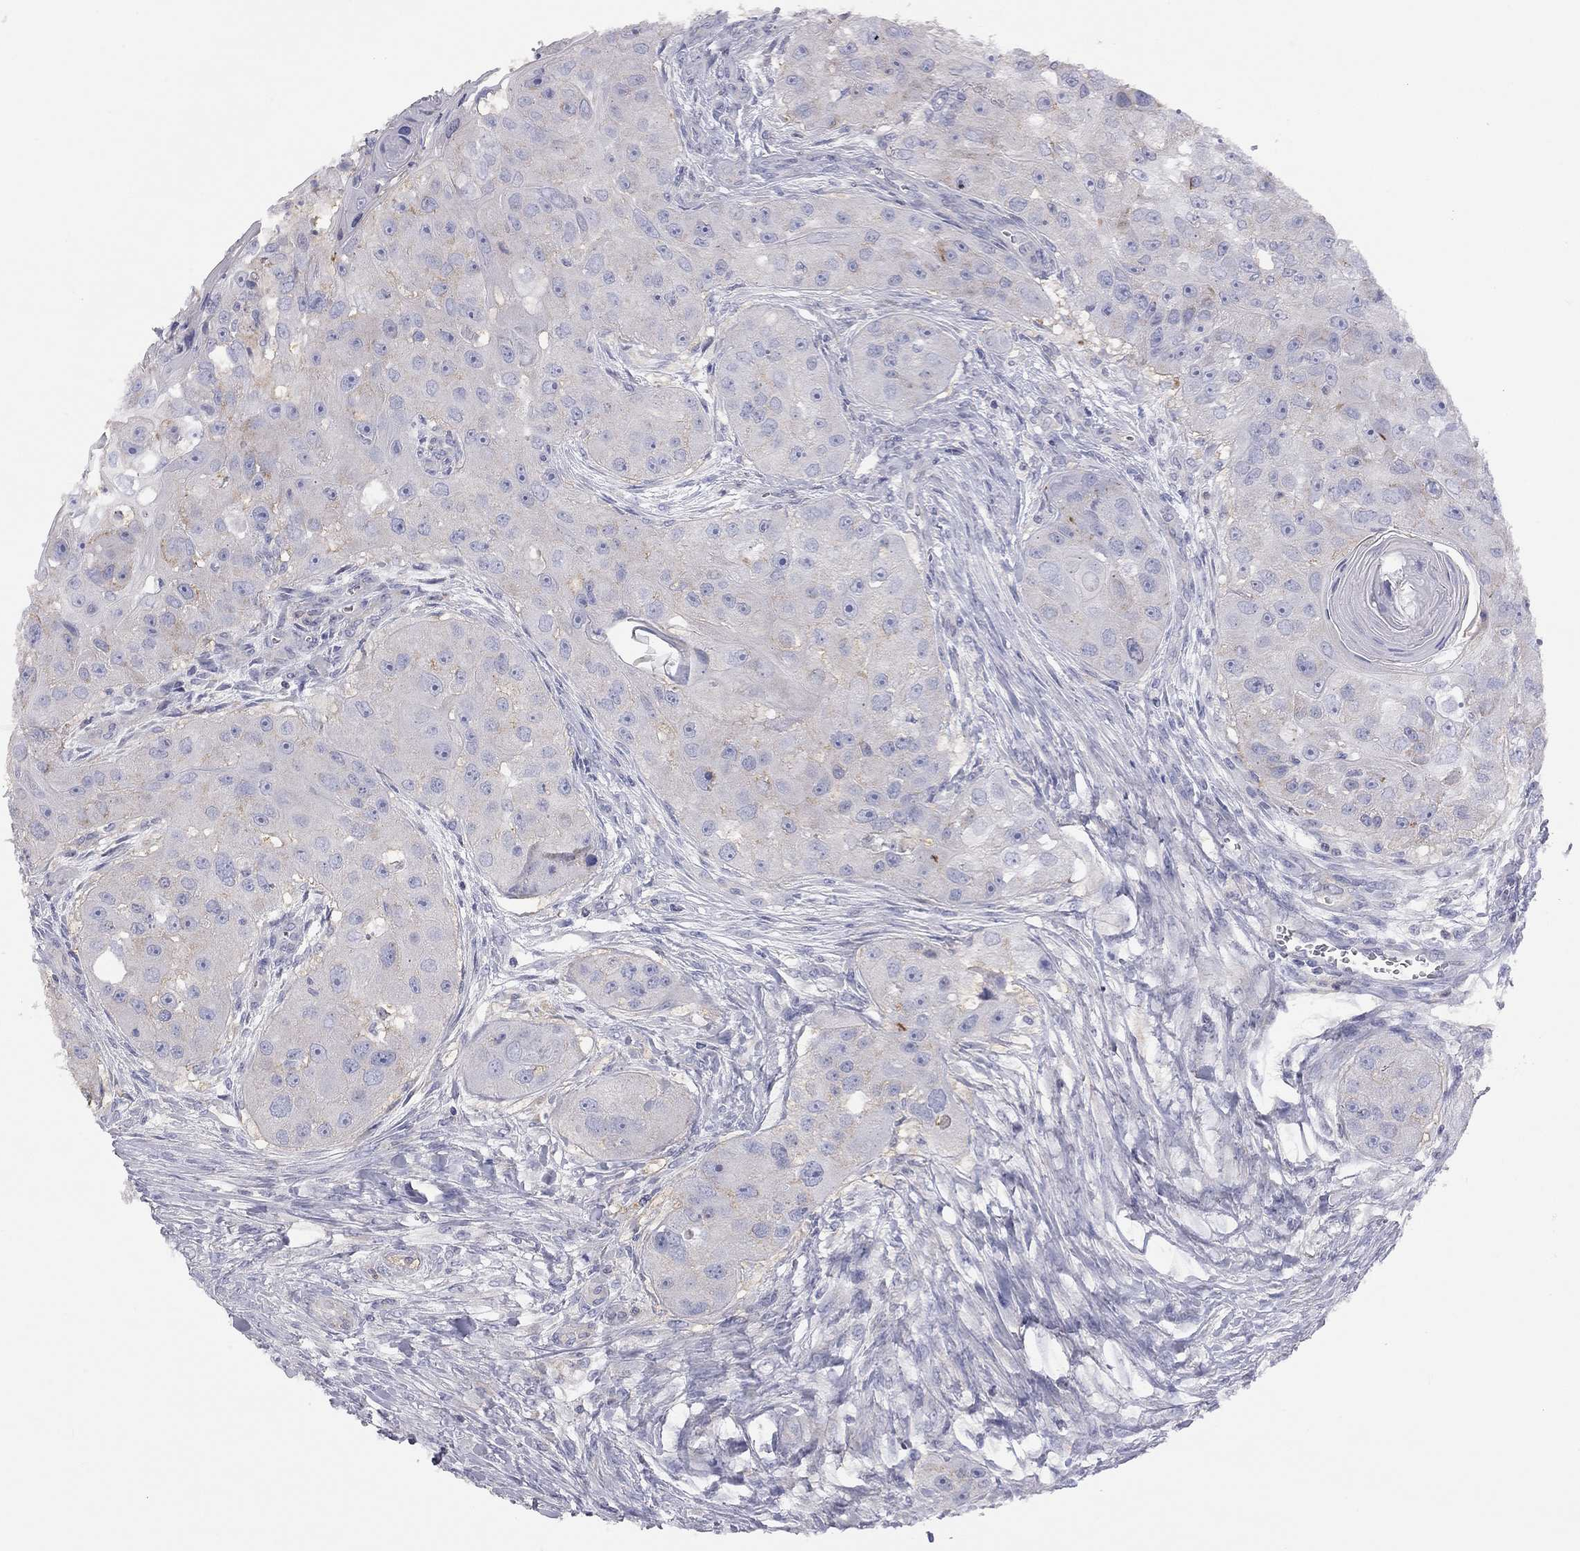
{"staining": {"intensity": "negative", "quantity": "none", "location": "none"}, "tissue": "head and neck cancer", "cell_type": "Tumor cells", "image_type": "cancer", "snomed": [{"axis": "morphology", "description": "Normal tissue, NOS"}, {"axis": "morphology", "description": "Squamous cell carcinoma, NOS"}, {"axis": "topography", "description": "Skeletal muscle"}, {"axis": "topography", "description": "Head-Neck"}], "caption": "A histopathology image of head and neck cancer (squamous cell carcinoma) stained for a protein shows no brown staining in tumor cells. (DAB IHC visualized using brightfield microscopy, high magnification).", "gene": "ADCYAP1", "patient": {"sex": "male", "age": 51}}